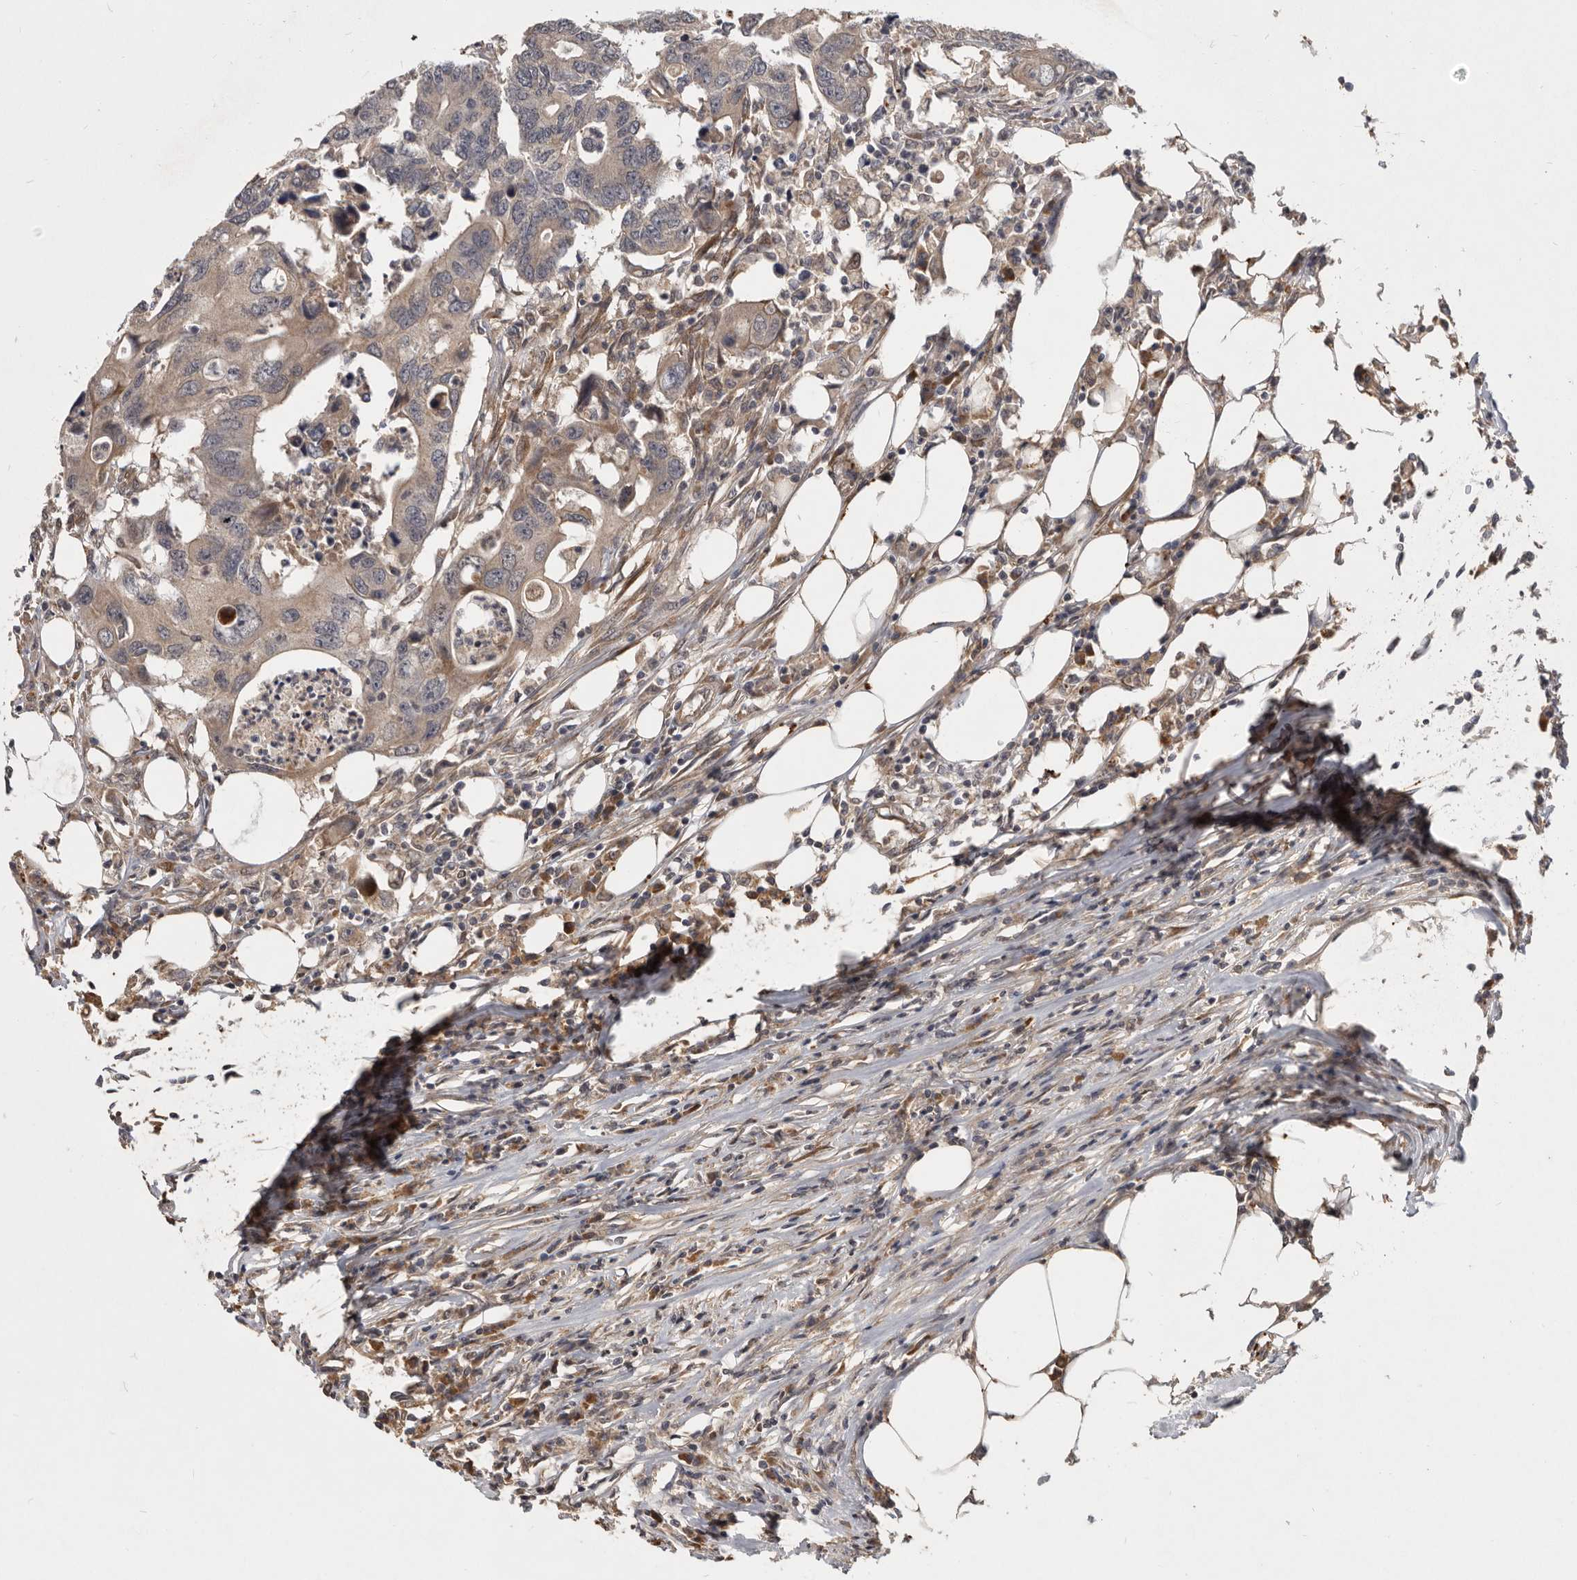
{"staining": {"intensity": "weak", "quantity": "25%-75%", "location": "cytoplasmic/membranous"}, "tissue": "colorectal cancer", "cell_type": "Tumor cells", "image_type": "cancer", "snomed": [{"axis": "morphology", "description": "Adenocarcinoma, NOS"}, {"axis": "topography", "description": "Colon"}], "caption": "Human colorectal cancer stained with a brown dye displays weak cytoplasmic/membranous positive expression in about 25%-75% of tumor cells.", "gene": "DNAJC28", "patient": {"sex": "male", "age": 71}}